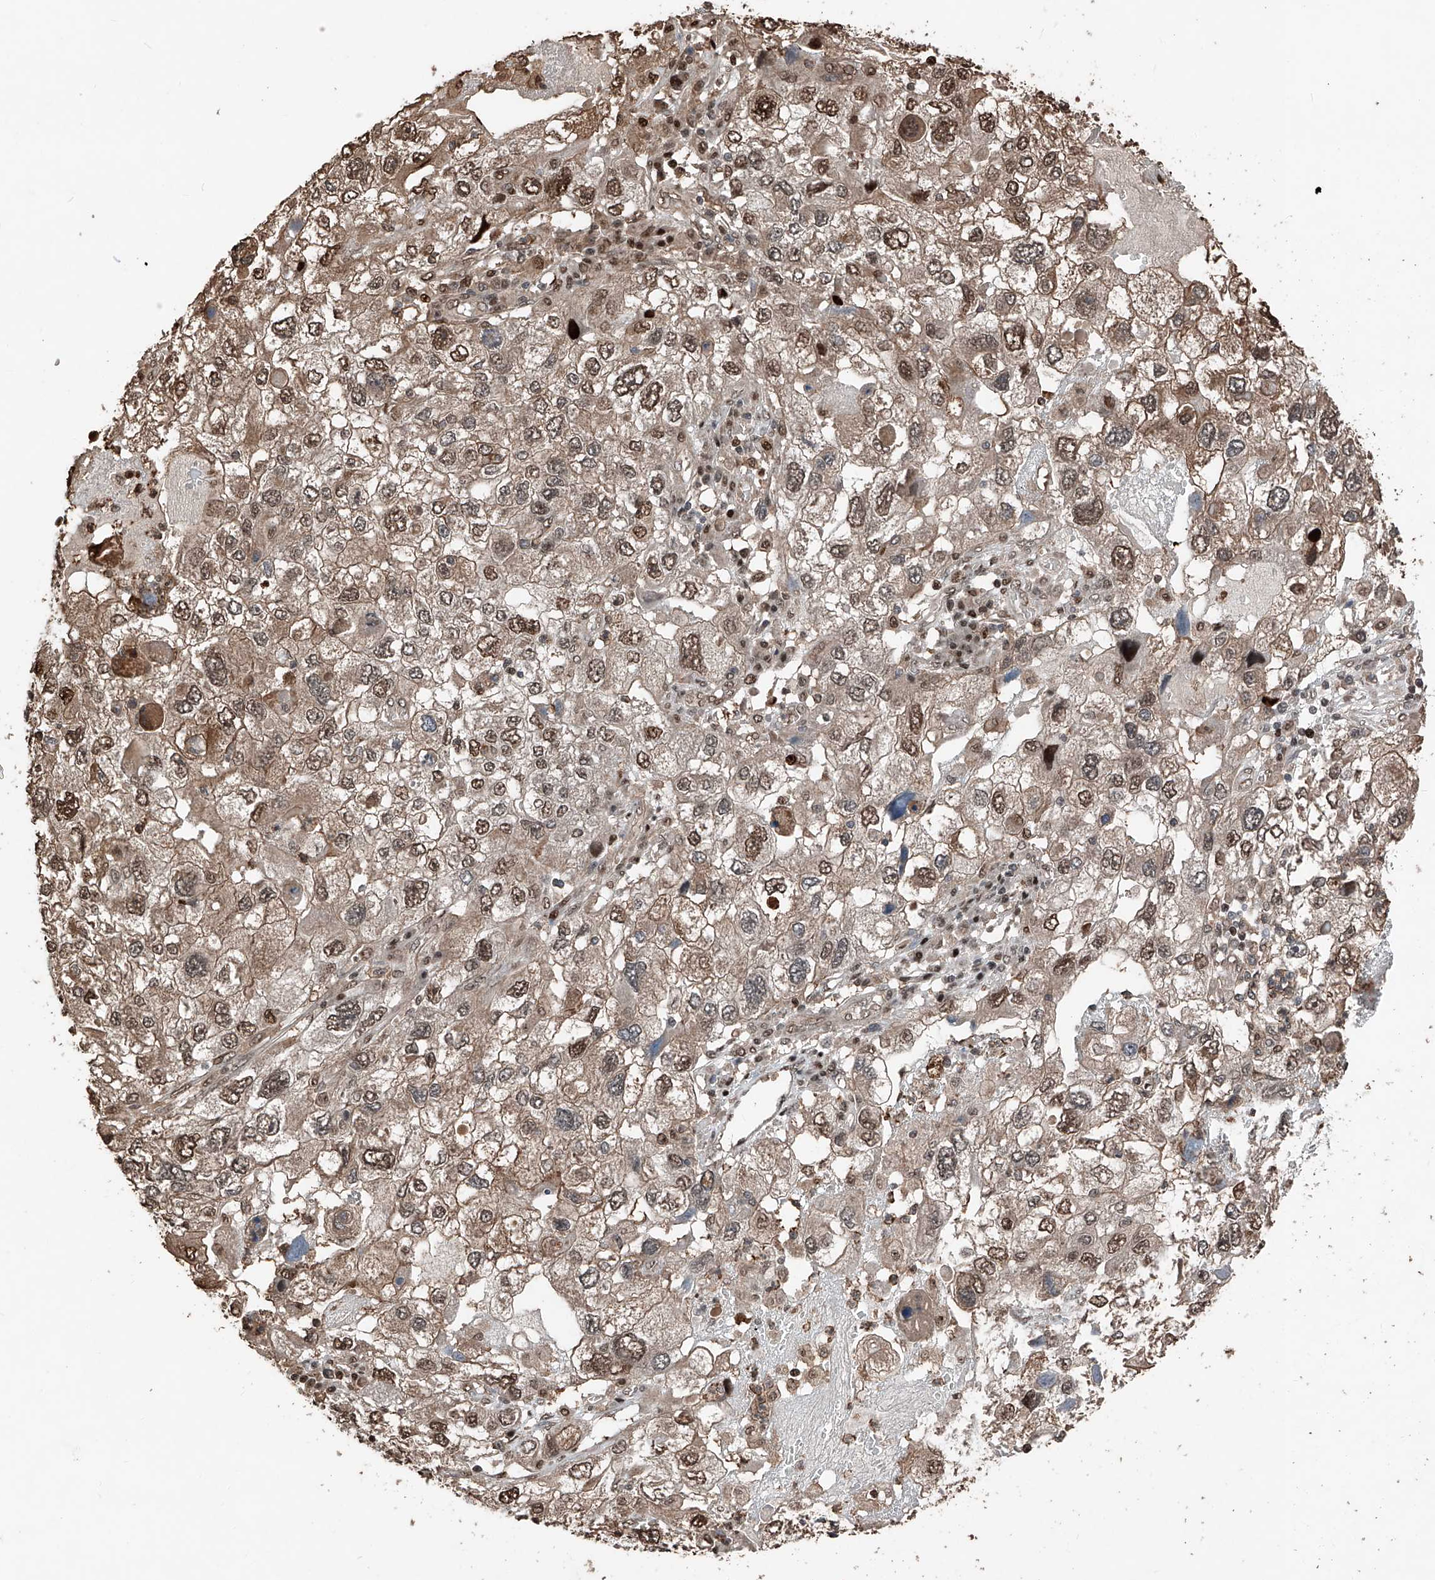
{"staining": {"intensity": "moderate", "quantity": "25%-75%", "location": "nuclear"}, "tissue": "endometrial cancer", "cell_type": "Tumor cells", "image_type": "cancer", "snomed": [{"axis": "morphology", "description": "Adenocarcinoma, NOS"}, {"axis": "topography", "description": "Endometrium"}], "caption": "Protein expression analysis of endometrial cancer displays moderate nuclear positivity in about 25%-75% of tumor cells. (Brightfield microscopy of DAB IHC at high magnification).", "gene": "RMND1", "patient": {"sex": "female", "age": 49}}